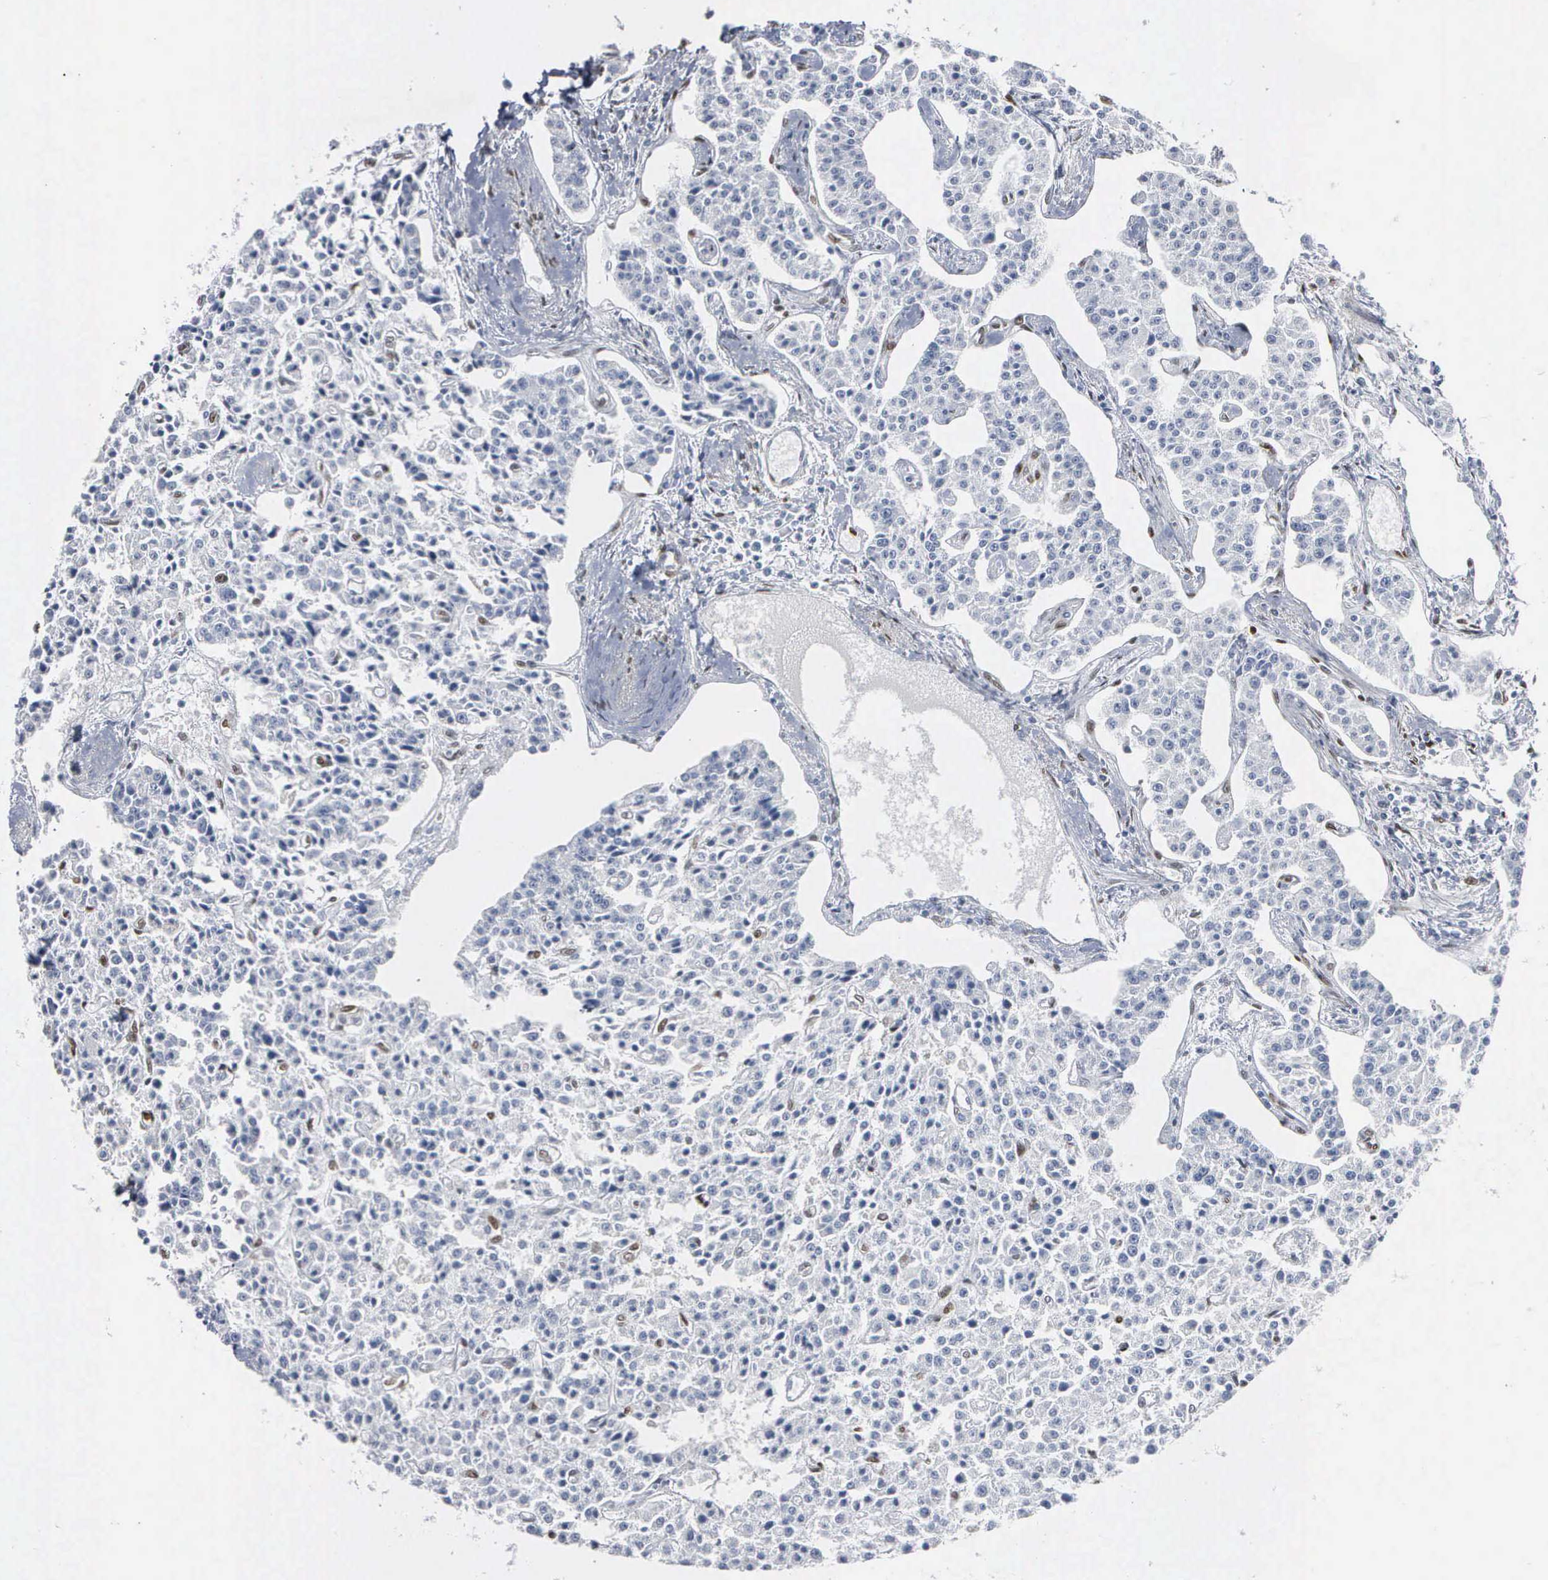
{"staining": {"intensity": "negative", "quantity": "none", "location": "none"}, "tissue": "carcinoid", "cell_type": "Tumor cells", "image_type": "cancer", "snomed": [{"axis": "morphology", "description": "Carcinoid, malignant, NOS"}, {"axis": "topography", "description": "Stomach"}], "caption": "The immunohistochemistry (IHC) micrograph has no significant staining in tumor cells of carcinoid tissue. Brightfield microscopy of immunohistochemistry stained with DAB (brown) and hematoxylin (blue), captured at high magnification.", "gene": "FGF2", "patient": {"sex": "female", "age": 76}}